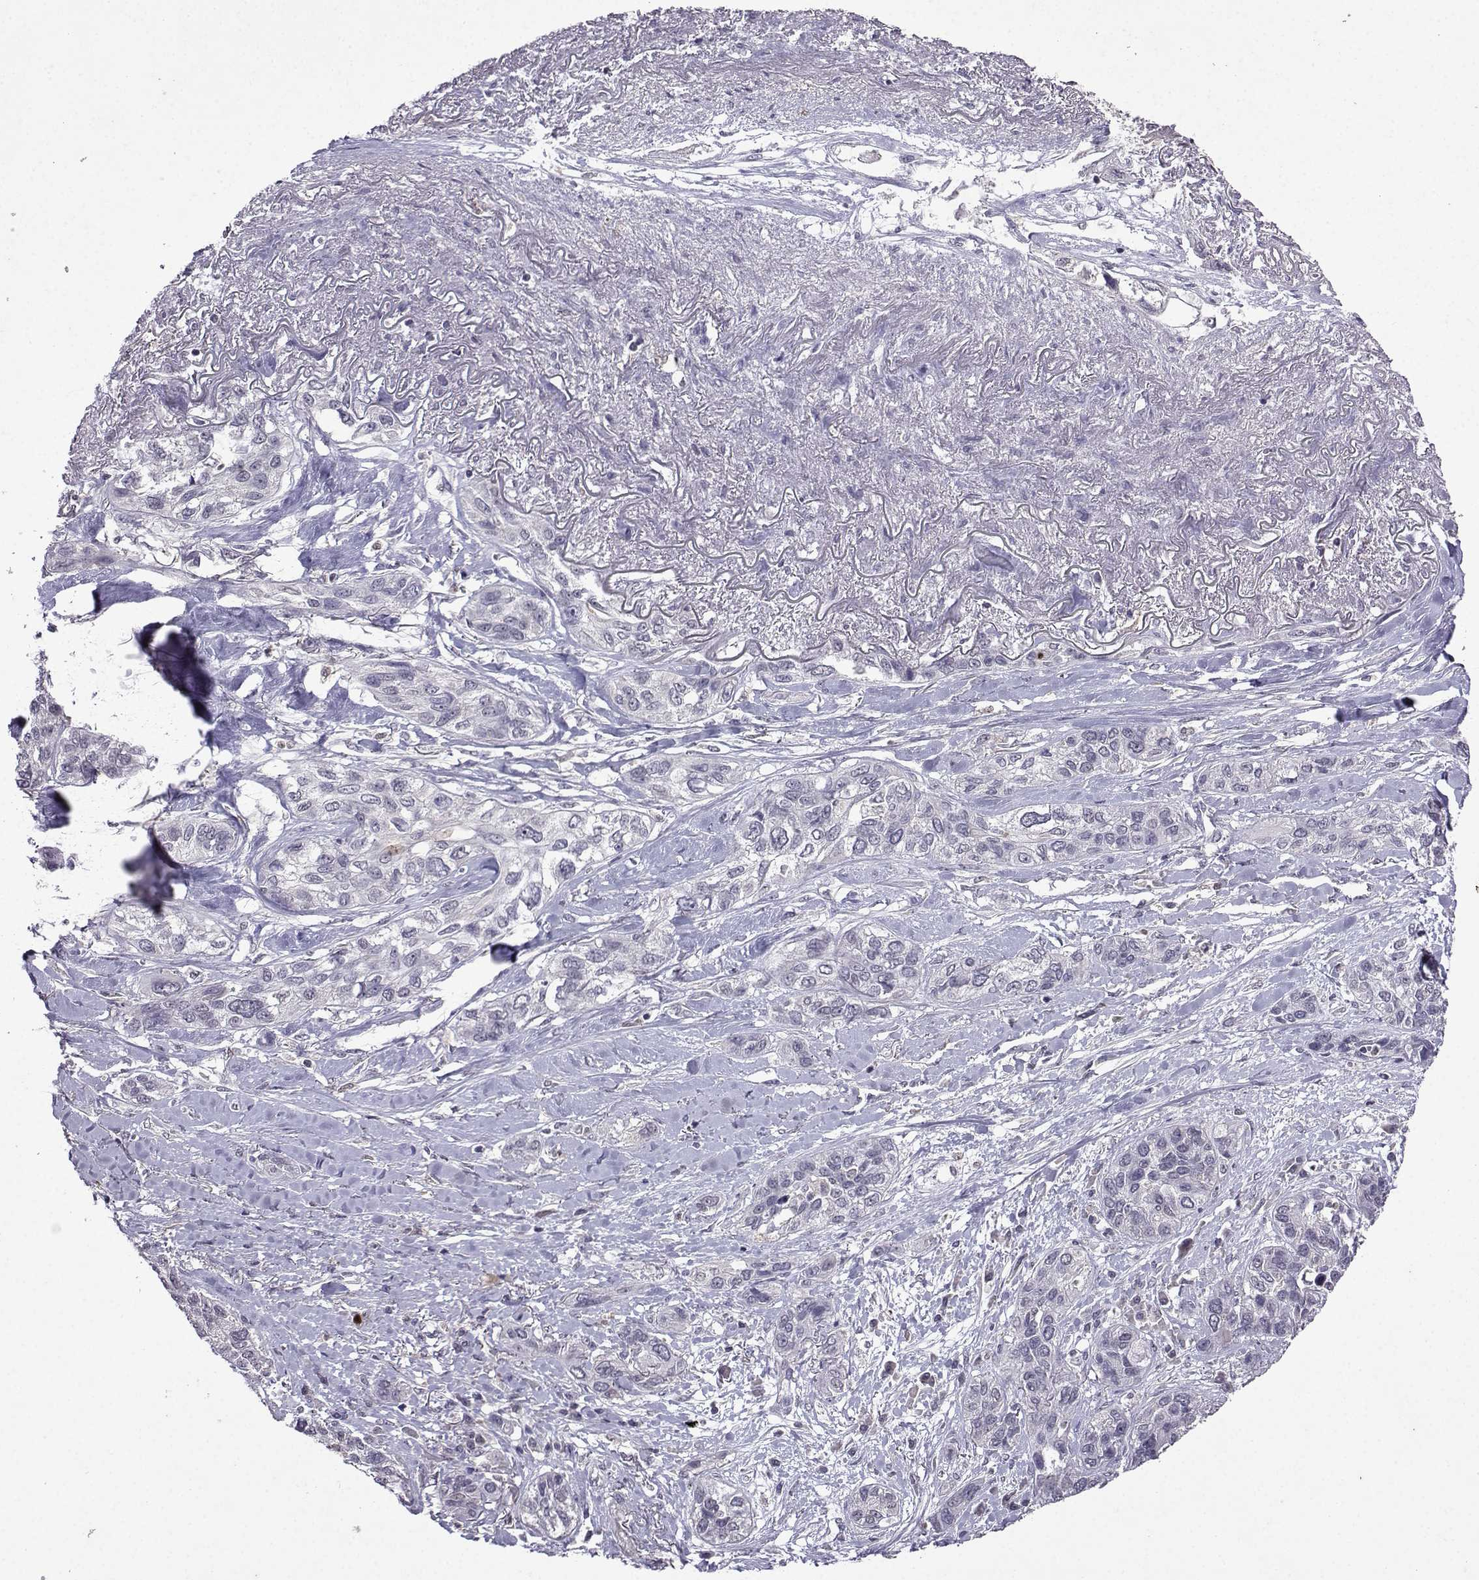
{"staining": {"intensity": "negative", "quantity": "none", "location": "none"}, "tissue": "lung cancer", "cell_type": "Tumor cells", "image_type": "cancer", "snomed": [{"axis": "morphology", "description": "Squamous cell carcinoma, NOS"}, {"axis": "topography", "description": "Lung"}], "caption": "IHC of human lung cancer (squamous cell carcinoma) shows no expression in tumor cells. (Stains: DAB (3,3'-diaminobenzidine) IHC with hematoxylin counter stain, Microscopy: brightfield microscopy at high magnification).", "gene": "CCL28", "patient": {"sex": "female", "age": 70}}